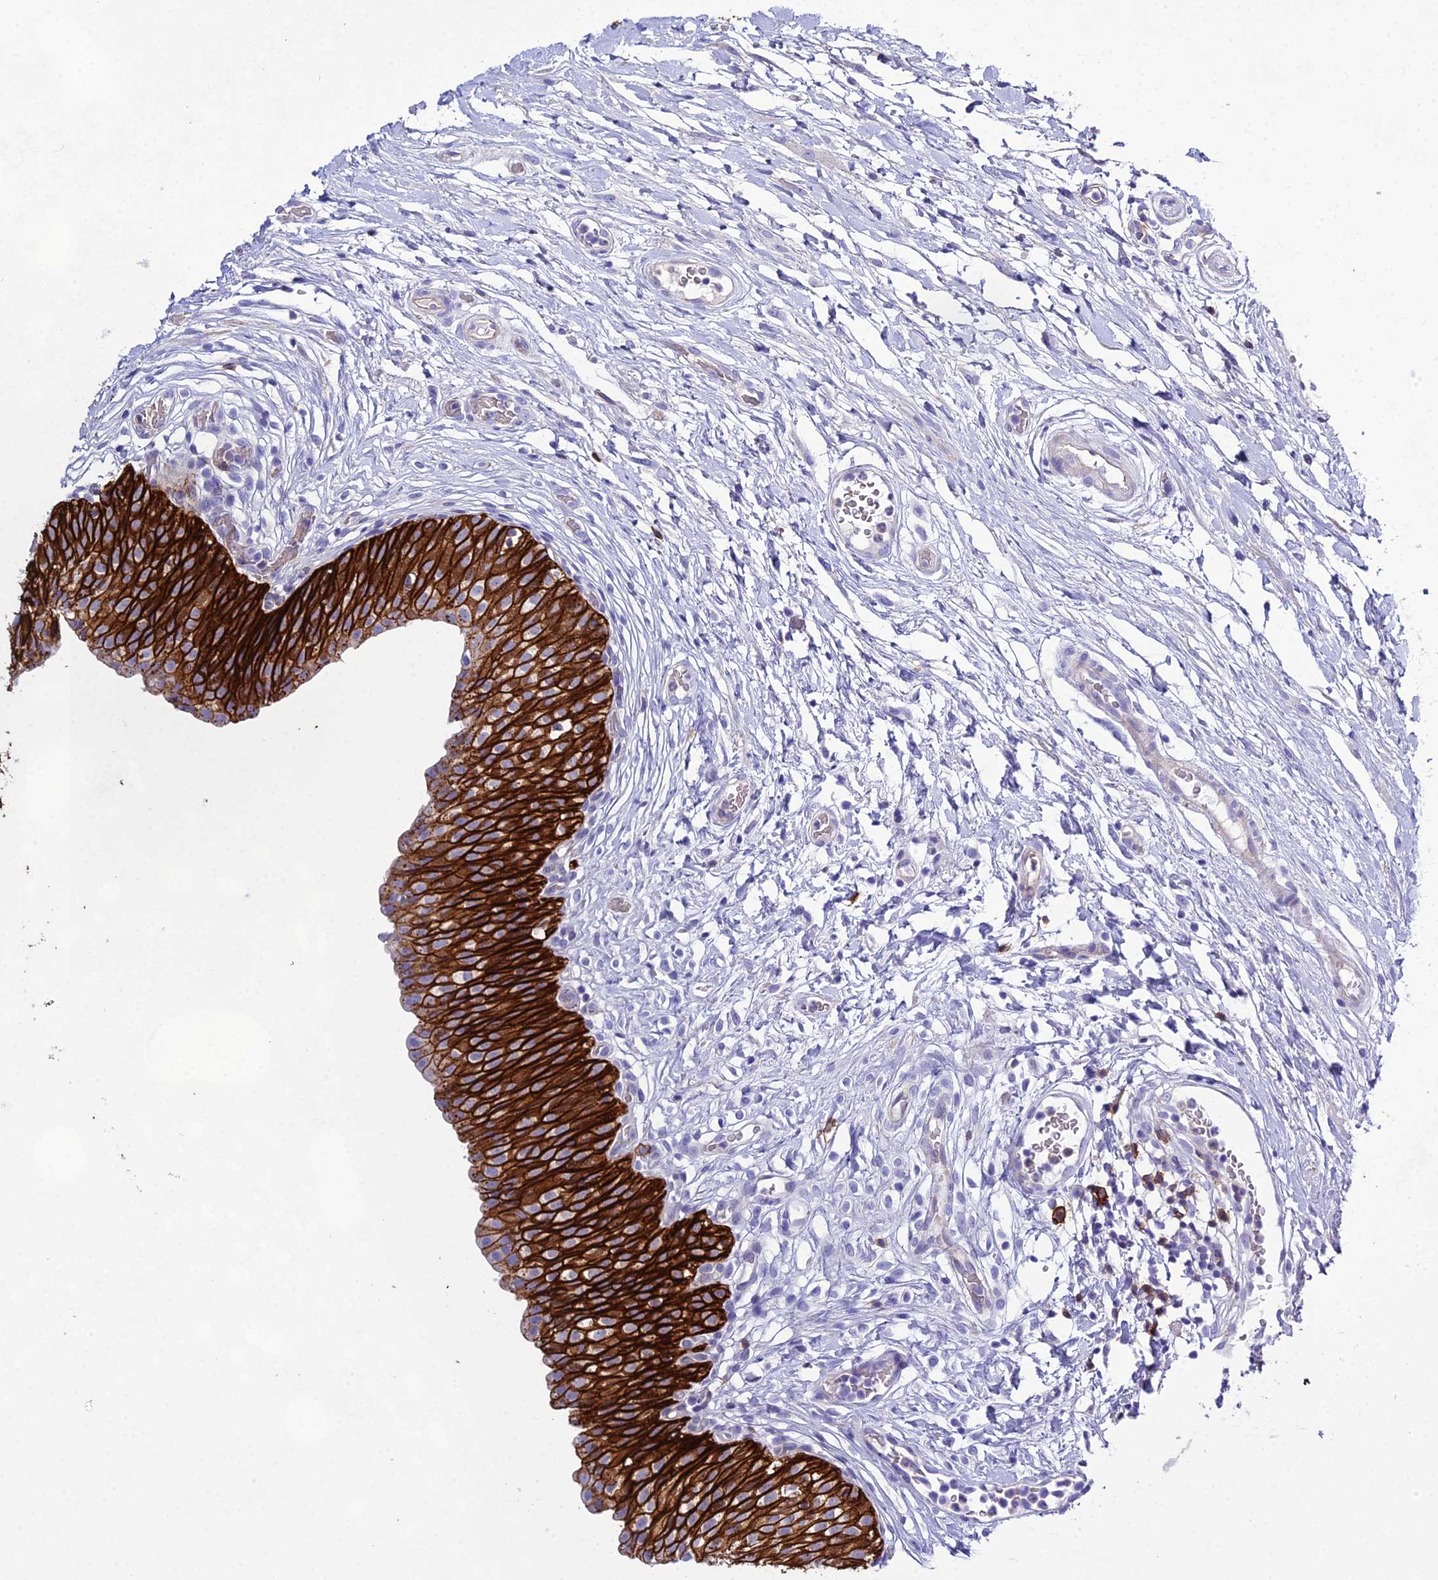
{"staining": {"intensity": "strong", "quantity": ">75%", "location": "cytoplasmic/membranous"}, "tissue": "urinary bladder", "cell_type": "Urothelial cells", "image_type": "normal", "snomed": [{"axis": "morphology", "description": "Normal tissue, NOS"}, {"axis": "topography", "description": "Urinary bladder"}], "caption": "IHC photomicrograph of unremarkable urinary bladder stained for a protein (brown), which demonstrates high levels of strong cytoplasmic/membranous staining in about >75% of urothelial cells.", "gene": "OR1Q1", "patient": {"sex": "male", "age": 55}}